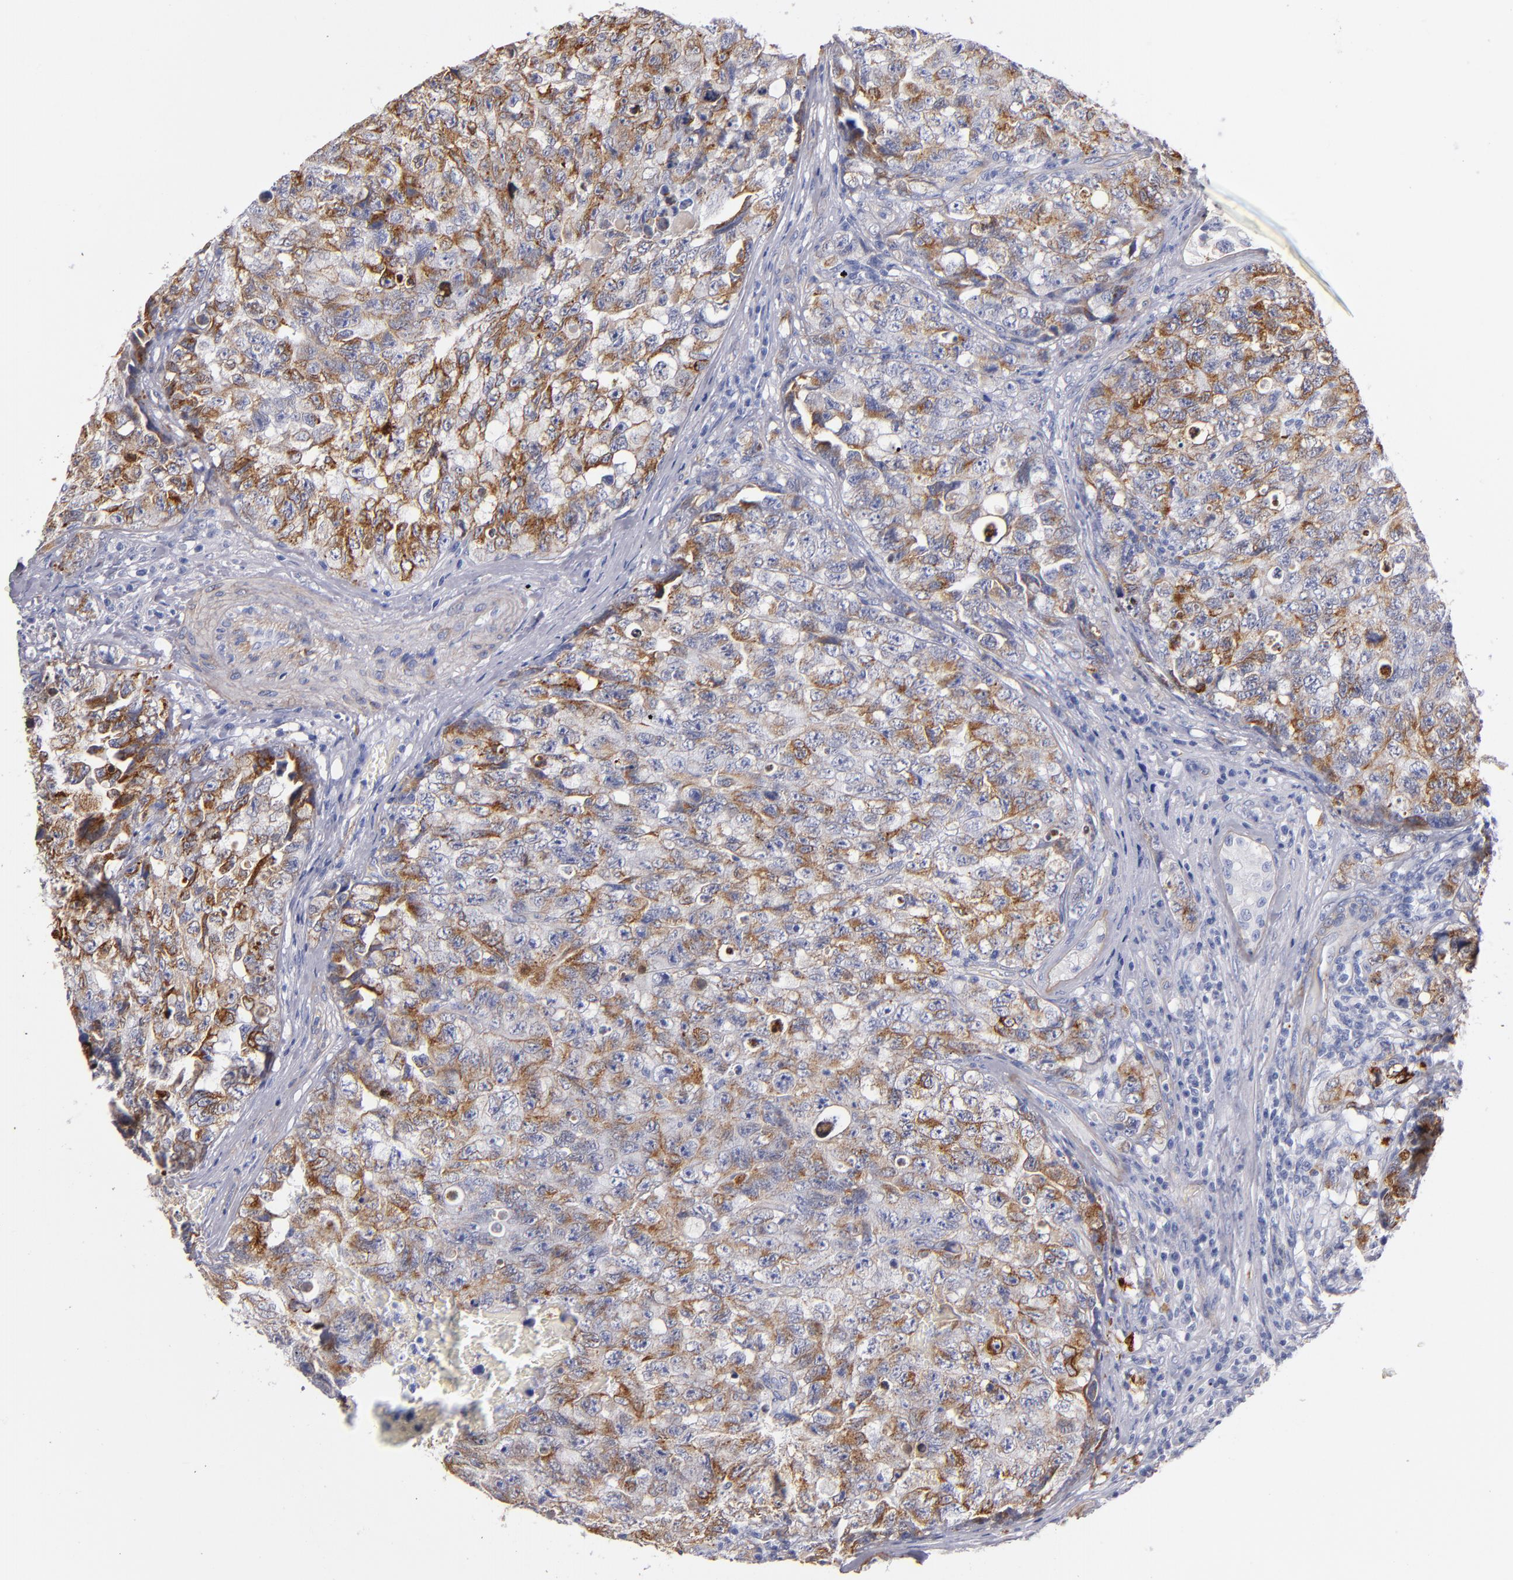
{"staining": {"intensity": "moderate", "quantity": "25%-75%", "location": "cytoplasmic/membranous"}, "tissue": "testis cancer", "cell_type": "Tumor cells", "image_type": "cancer", "snomed": [{"axis": "morphology", "description": "Carcinoma, Embryonal, NOS"}, {"axis": "topography", "description": "Testis"}], "caption": "Protein expression analysis of embryonal carcinoma (testis) shows moderate cytoplasmic/membranous positivity in approximately 25%-75% of tumor cells. The staining was performed using DAB (3,3'-diaminobenzidine) to visualize the protein expression in brown, while the nuclei were stained in blue with hematoxylin (Magnification: 20x).", "gene": "LAMC1", "patient": {"sex": "male", "age": 31}}